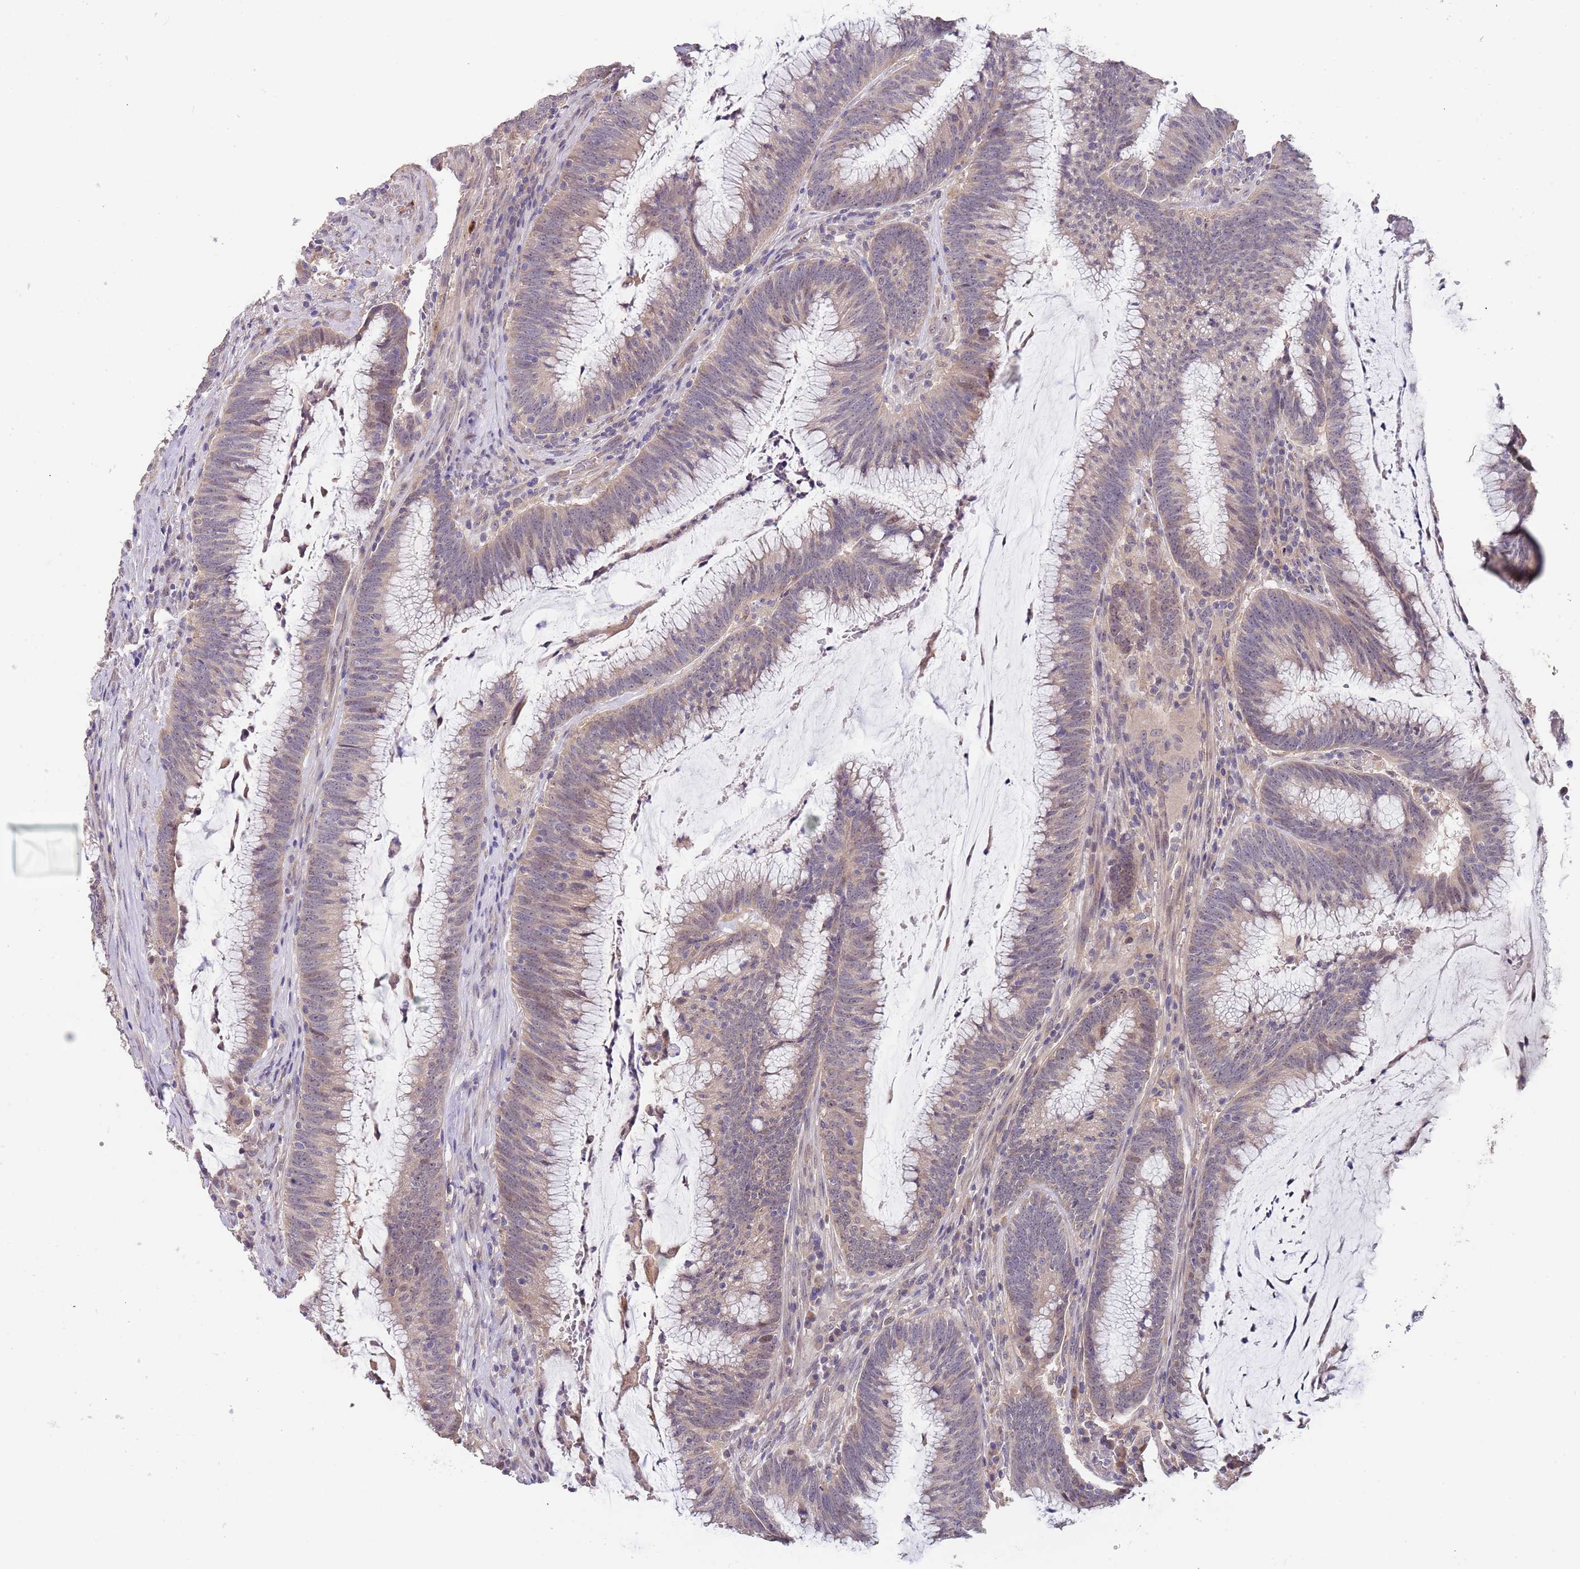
{"staining": {"intensity": "weak", "quantity": "25%-75%", "location": "cytoplasmic/membranous"}, "tissue": "colorectal cancer", "cell_type": "Tumor cells", "image_type": "cancer", "snomed": [{"axis": "morphology", "description": "Adenocarcinoma, NOS"}, {"axis": "topography", "description": "Rectum"}], "caption": "Immunohistochemistry staining of colorectal cancer (adenocarcinoma), which displays low levels of weak cytoplasmic/membranous expression in approximately 25%-75% of tumor cells indicating weak cytoplasmic/membranous protein staining. The staining was performed using DAB (3,3'-diaminobenzidine) (brown) for protein detection and nuclei were counterstained in hematoxylin (blue).", "gene": "TMEM64", "patient": {"sex": "female", "age": 77}}